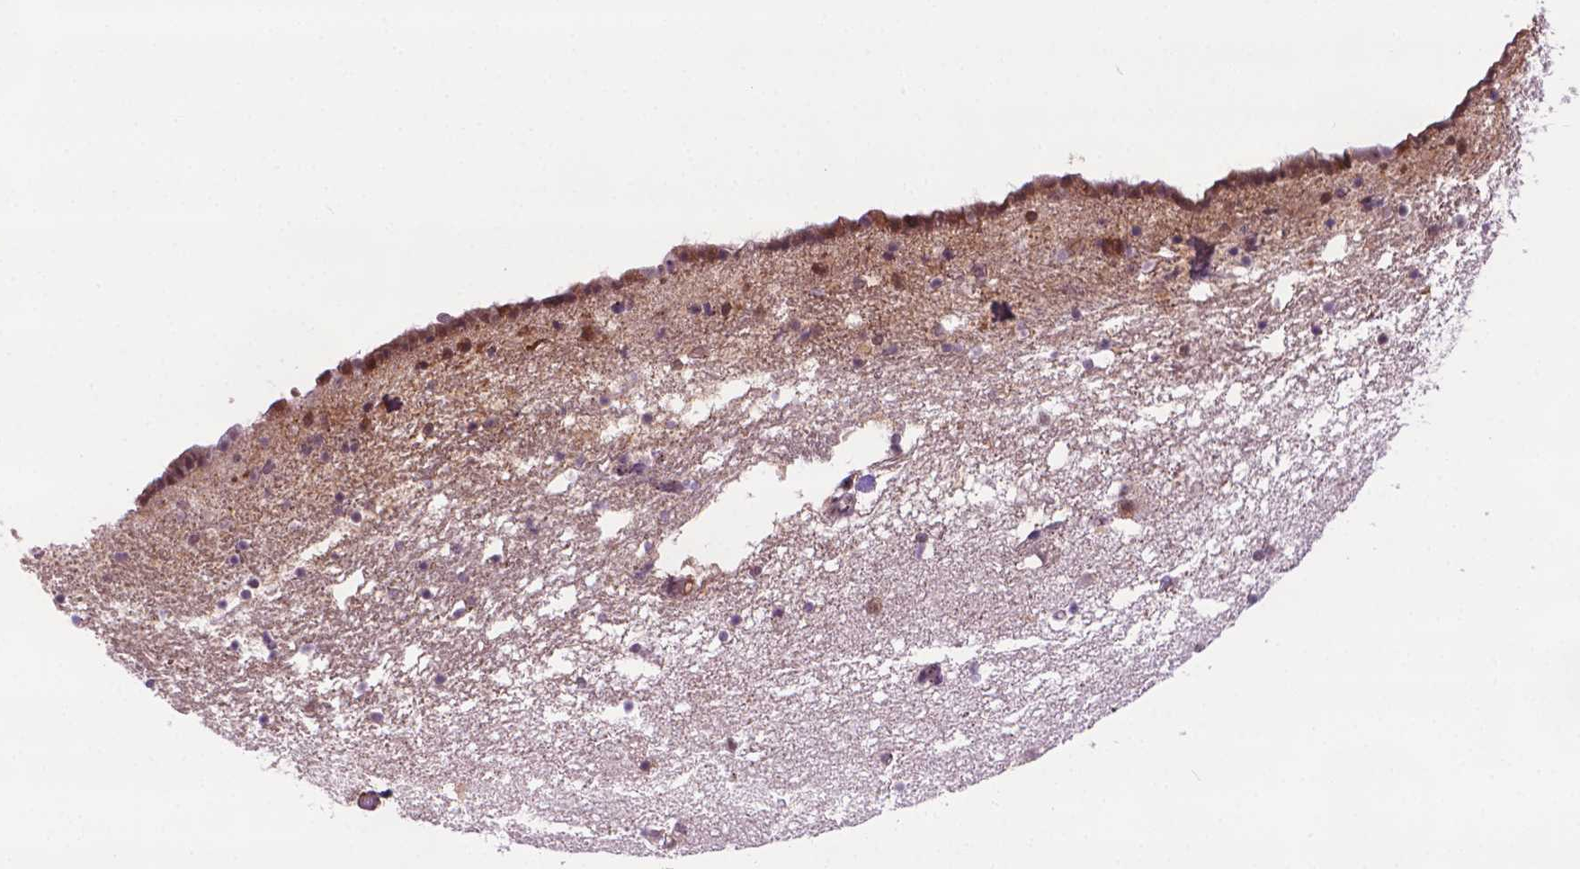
{"staining": {"intensity": "negative", "quantity": "none", "location": "none"}, "tissue": "caudate", "cell_type": "Glial cells", "image_type": "normal", "snomed": [{"axis": "morphology", "description": "Normal tissue, NOS"}, {"axis": "topography", "description": "Lateral ventricle wall"}], "caption": "An IHC histopathology image of benign caudate is shown. There is no staining in glial cells of caudate. Brightfield microscopy of immunohistochemistry (IHC) stained with DAB (3,3'-diaminobenzidine) (brown) and hematoxylin (blue), captured at high magnification.", "gene": "PLIN3", "patient": {"sex": "female", "age": 42}}